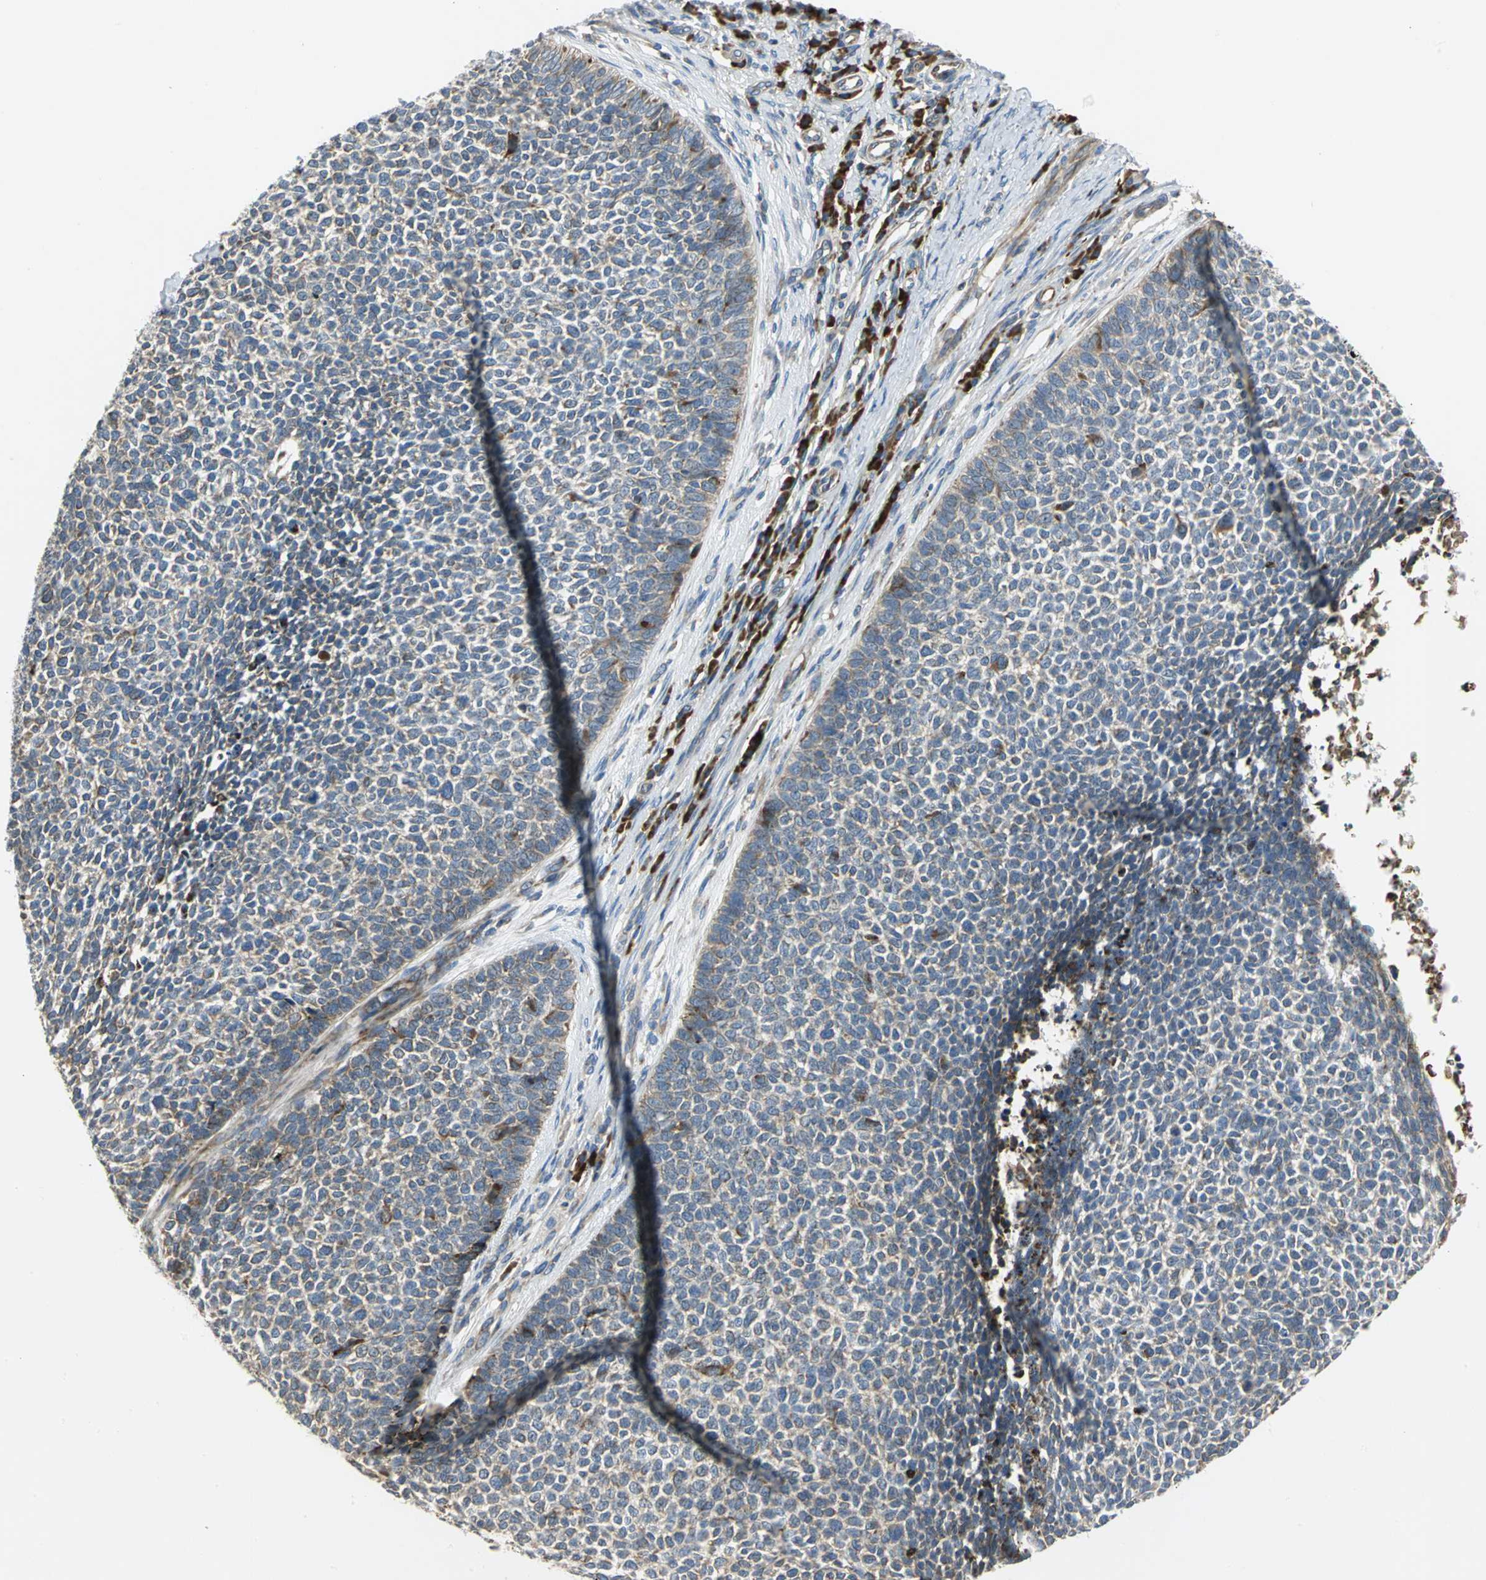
{"staining": {"intensity": "moderate", "quantity": ">75%", "location": "cytoplasmic/membranous"}, "tissue": "skin cancer", "cell_type": "Tumor cells", "image_type": "cancer", "snomed": [{"axis": "morphology", "description": "Basal cell carcinoma"}, {"axis": "topography", "description": "Skin"}], "caption": "Immunohistochemical staining of skin cancer (basal cell carcinoma) exhibits moderate cytoplasmic/membranous protein positivity in approximately >75% of tumor cells.", "gene": "TULP4", "patient": {"sex": "female", "age": 84}}